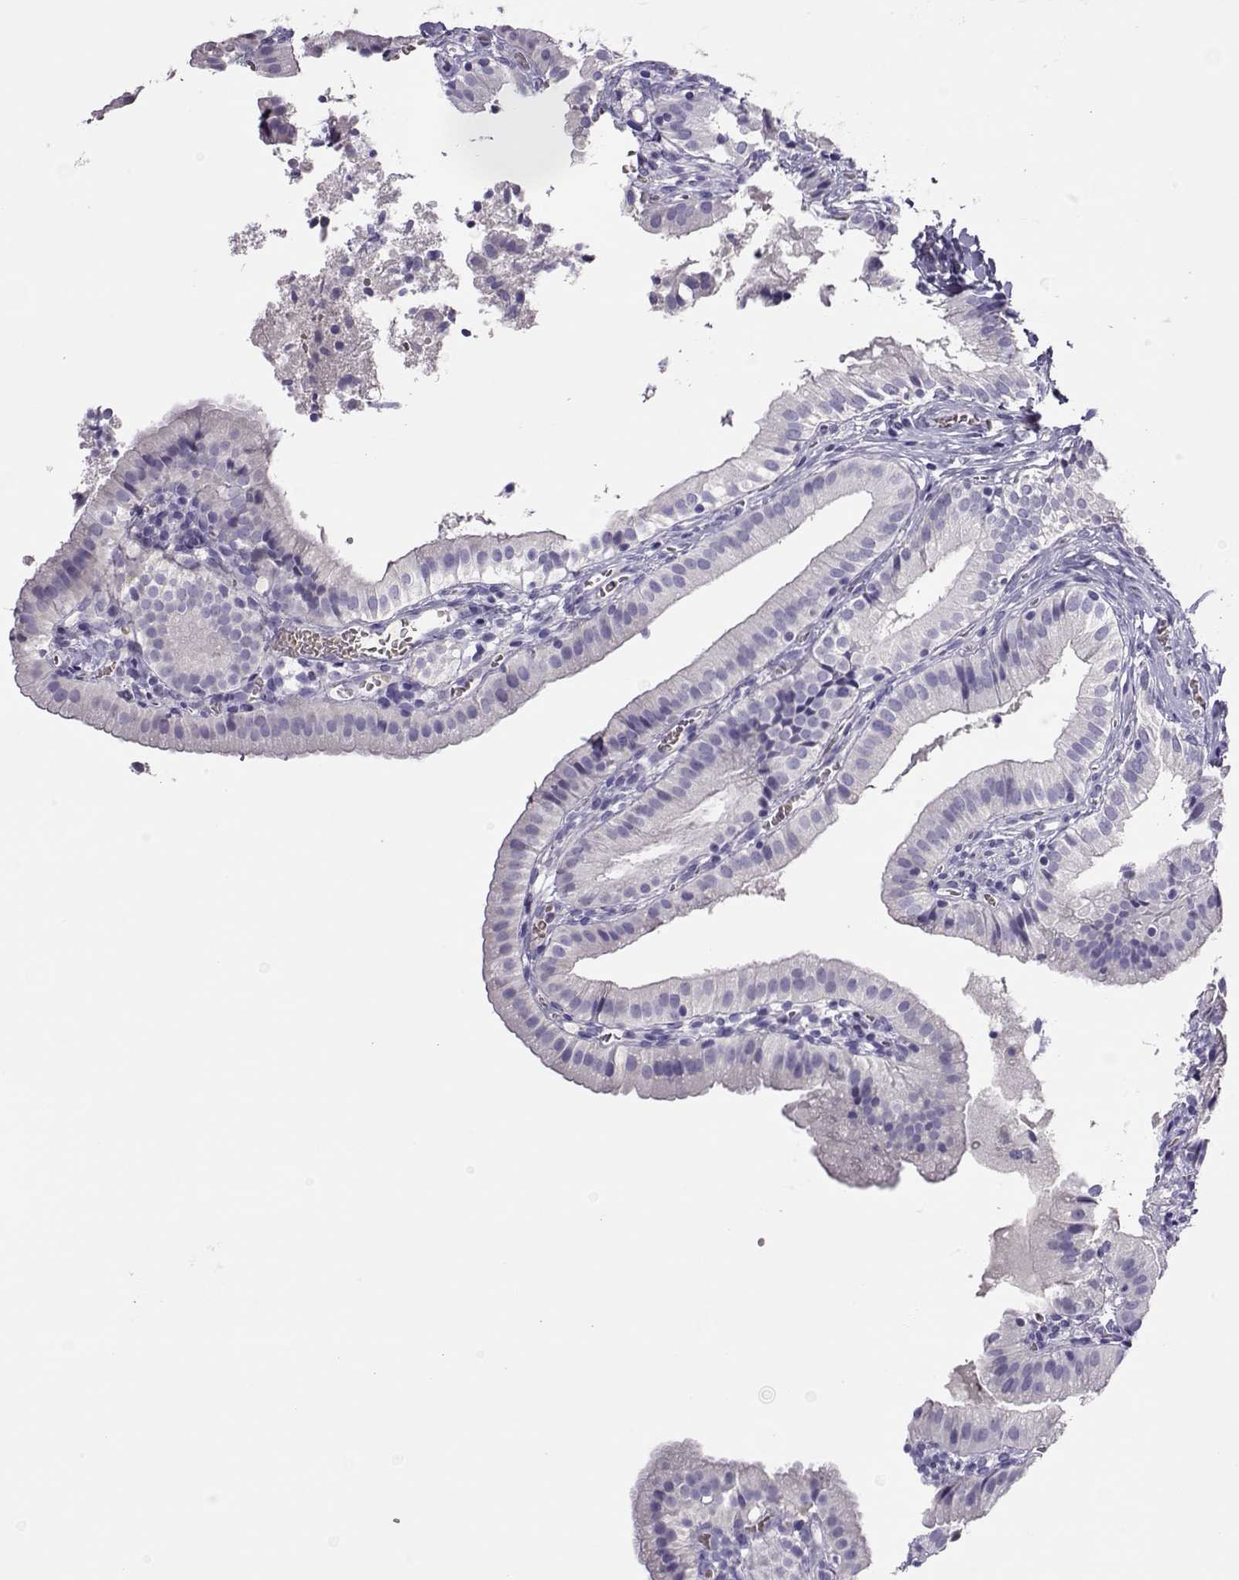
{"staining": {"intensity": "negative", "quantity": "none", "location": "none"}, "tissue": "gallbladder", "cell_type": "Glandular cells", "image_type": "normal", "snomed": [{"axis": "morphology", "description": "Normal tissue, NOS"}, {"axis": "topography", "description": "Gallbladder"}], "caption": "The immunohistochemistry (IHC) histopathology image has no significant expression in glandular cells of gallbladder.", "gene": "LINGO1", "patient": {"sex": "female", "age": 47}}